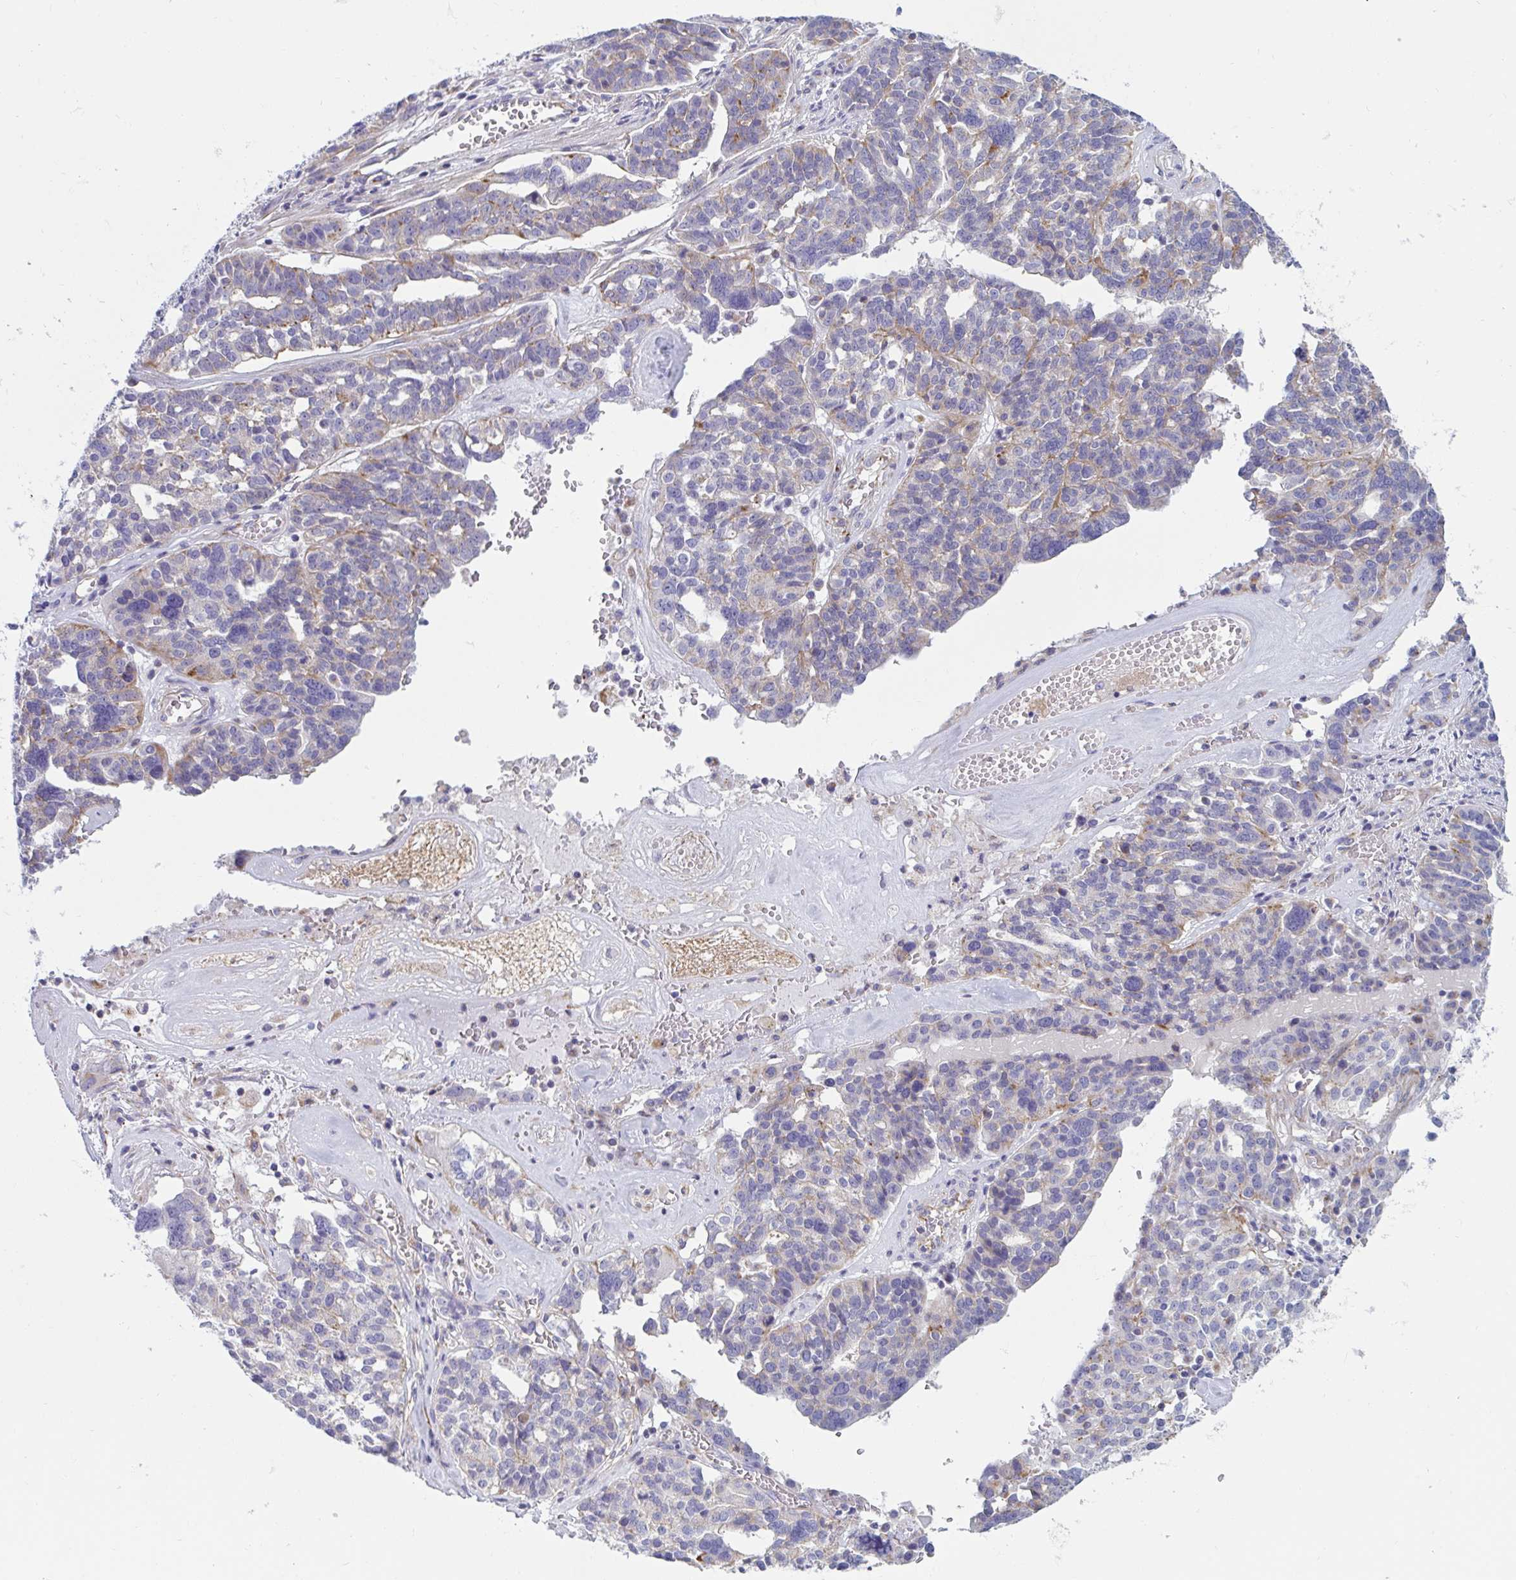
{"staining": {"intensity": "negative", "quantity": "none", "location": "none"}, "tissue": "ovarian cancer", "cell_type": "Tumor cells", "image_type": "cancer", "snomed": [{"axis": "morphology", "description": "Cystadenocarcinoma, serous, NOS"}, {"axis": "topography", "description": "Ovary"}], "caption": "Protein analysis of ovarian cancer (serous cystadenocarcinoma) exhibits no significant expression in tumor cells.", "gene": "SLC9A6", "patient": {"sex": "female", "age": 59}}